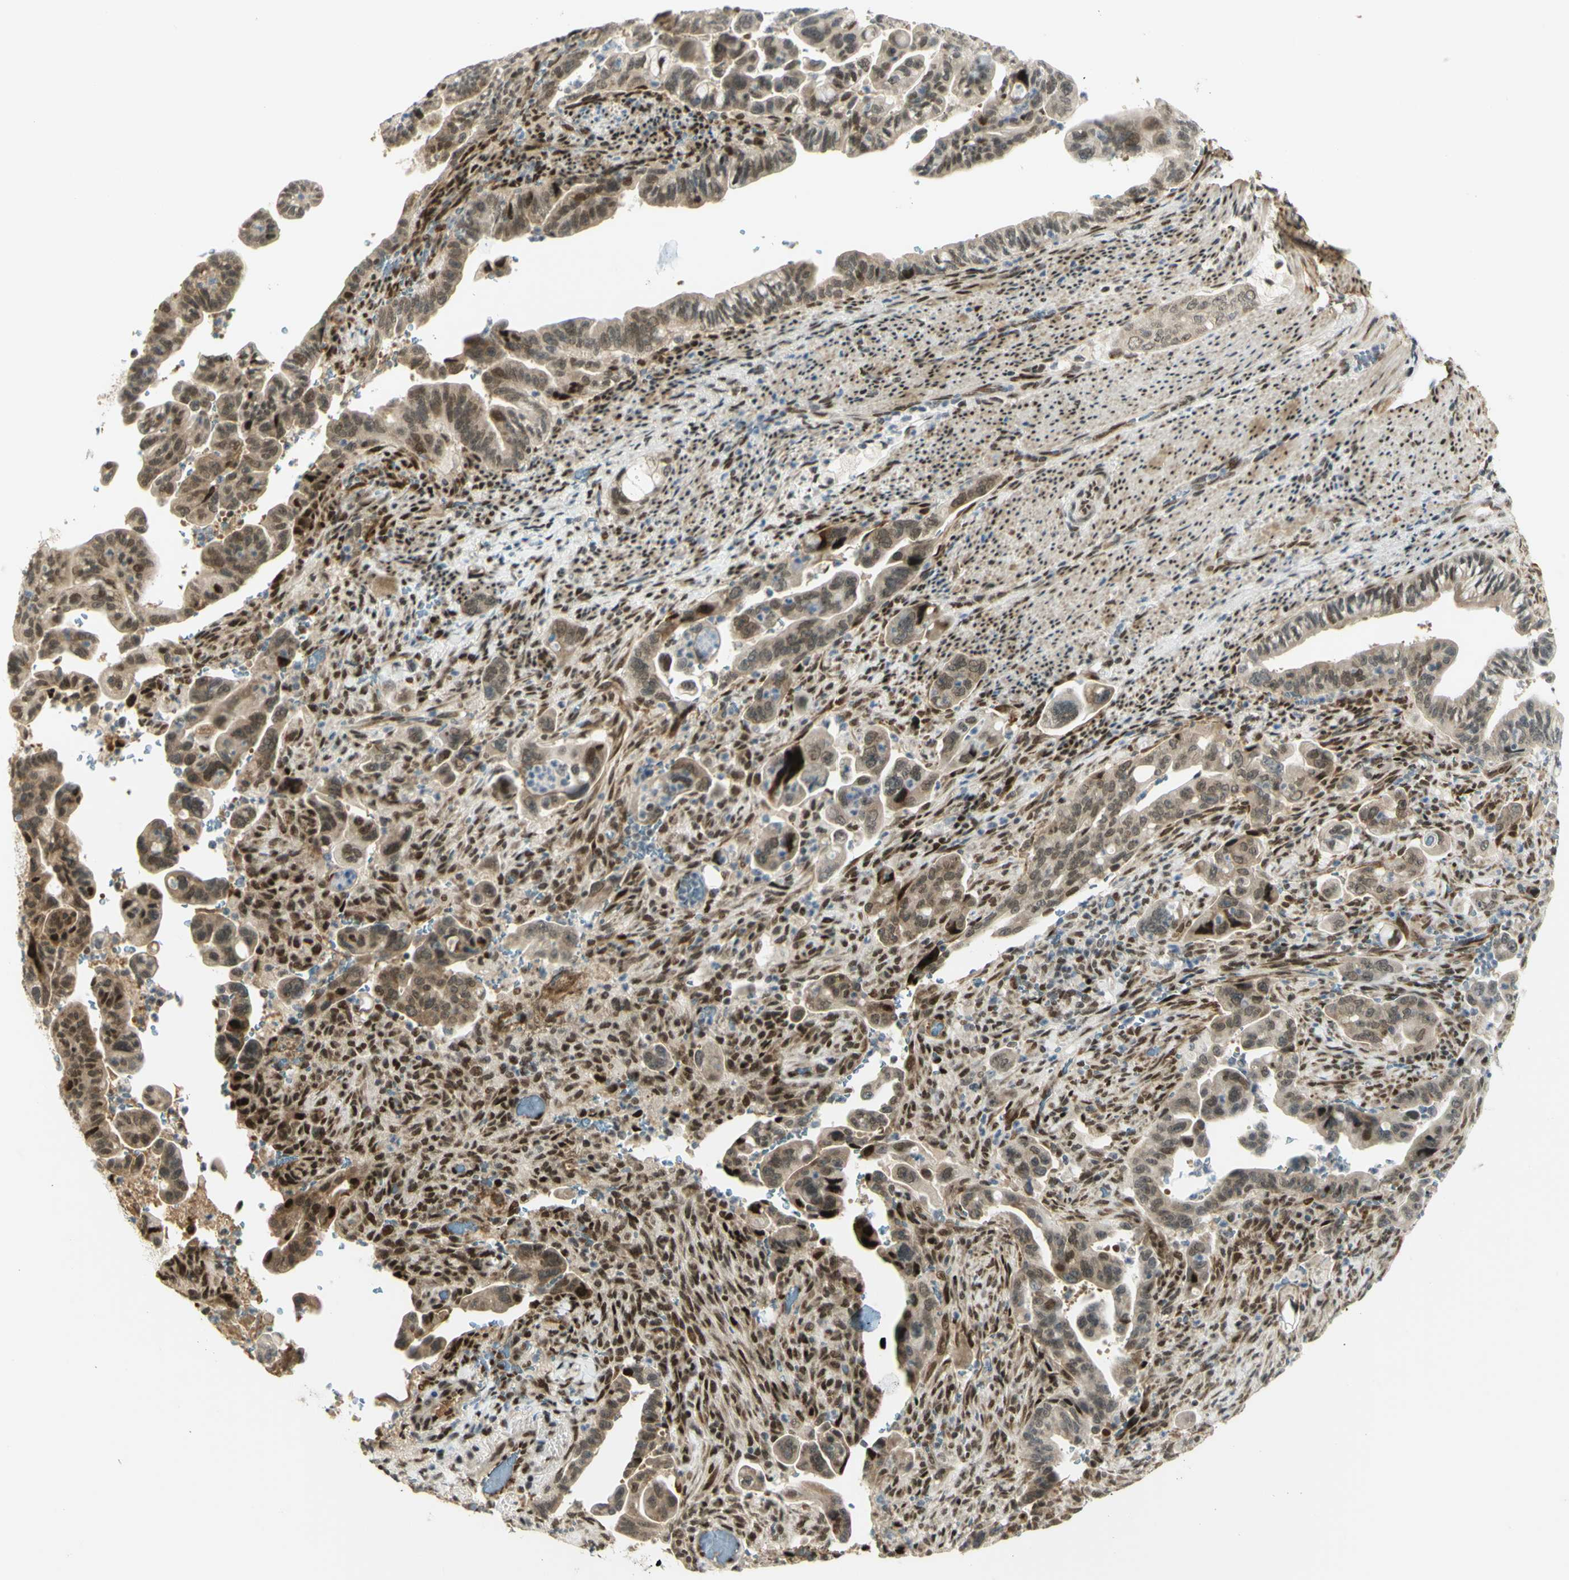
{"staining": {"intensity": "moderate", "quantity": ">75%", "location": "cytoplasmic/membranous,nuclear"}, "tissue": "pancreatic cancer", "cell_type": "Tumor cells", "image_type": "cancer", "snomed": [{"axis": "morphology", "description": "Adenocarcinoma, NOS"}, {"axis": "topography", "description": "Pancreas"}], "caption": "This histopathology image demonstrates immunohistochemistry staining of human pancreatic cancer (adenocarcinoma), with medium moderate cytoplasmic/membranous and nuclear positivity in about >75% of tumor cells.", "gene": "DDX1", "patient": {"sex": "male", "age": 70}}